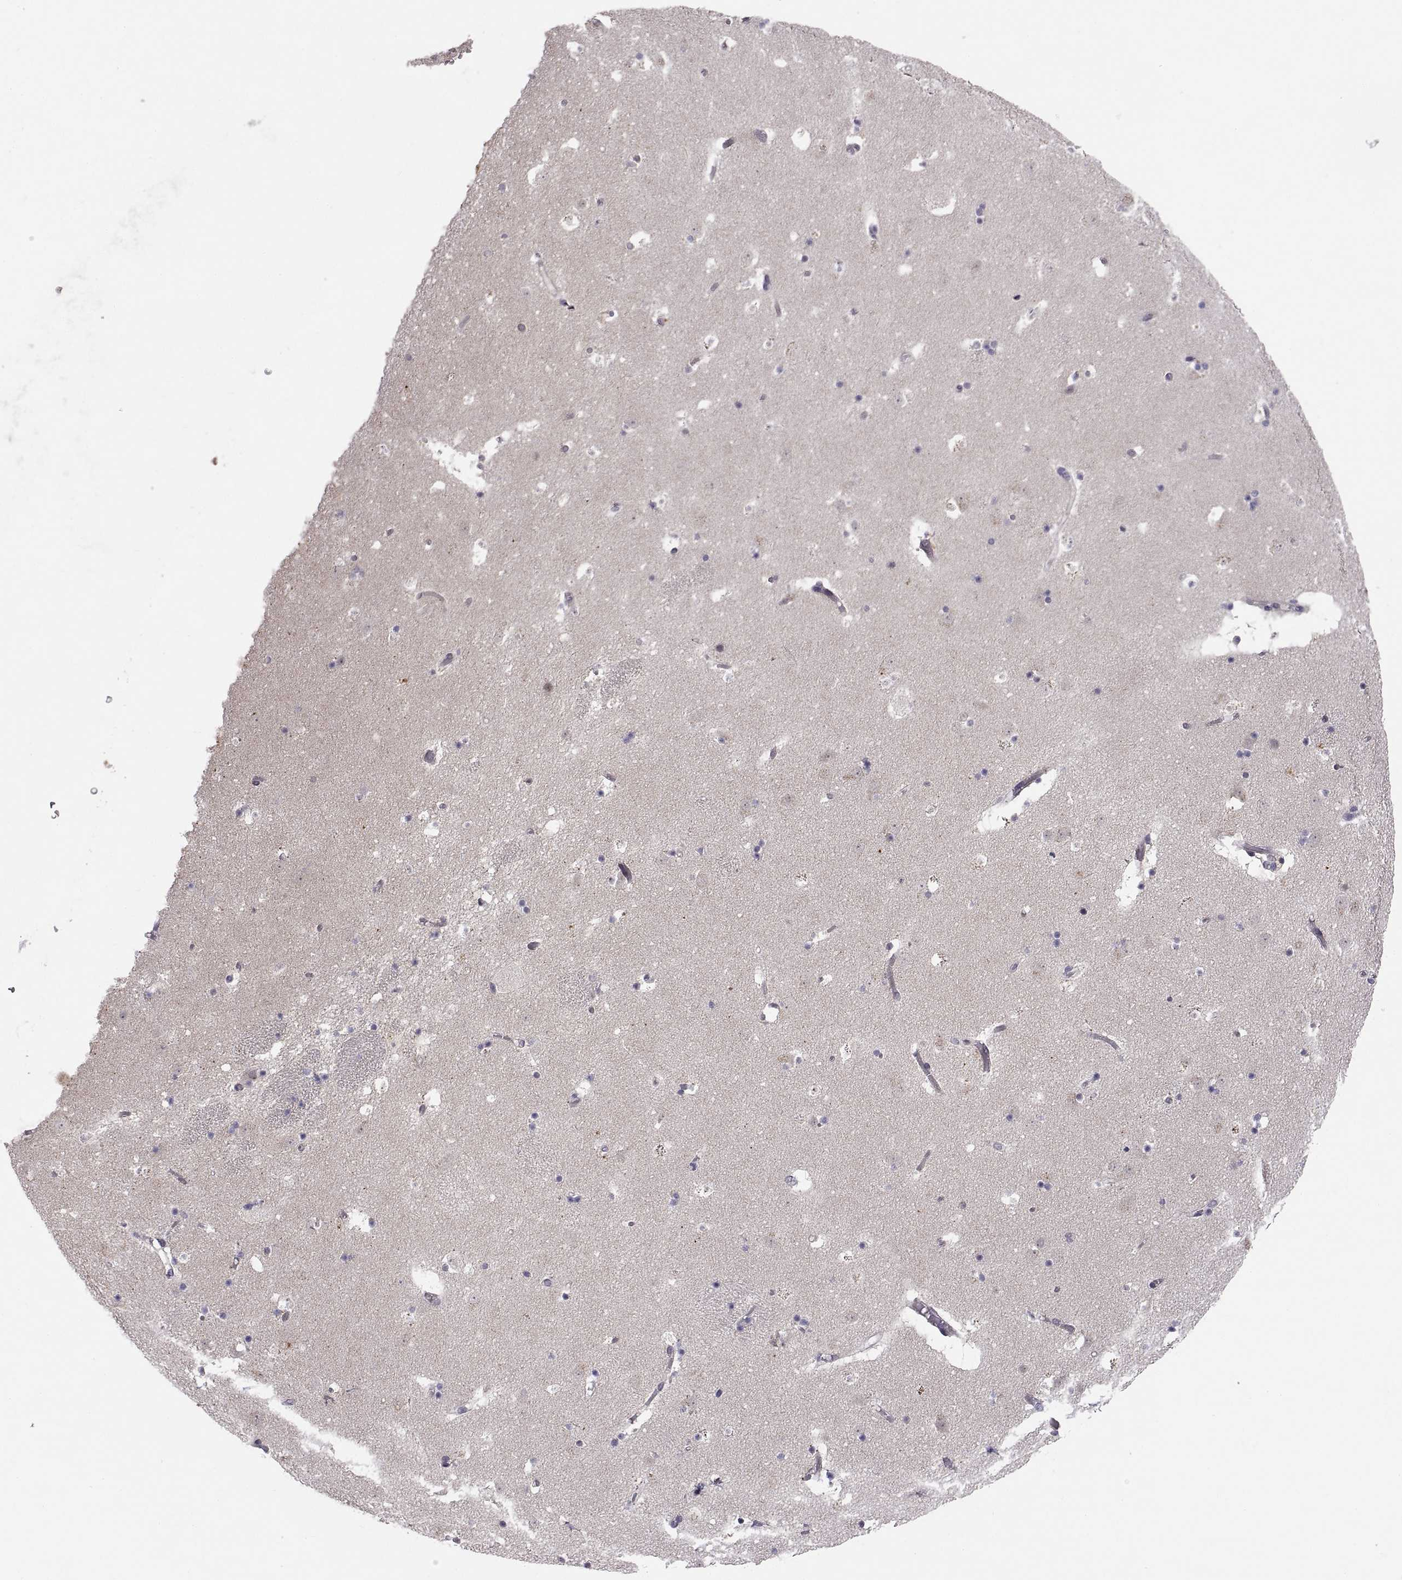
{"staining": {"intensity": "negative", "quantity": "none", "location": "none"}, "tissue": "caudate", "cell_type": "Glial cells", "image_type": "normal", "snomed": [{"axis": "morphology", "description": "Normal tissue, NOS"}, {"axis": "topography", "description": "Lateral ventricle wall"}], "caption": "A high-resolution image shows immunohistochemistry (IHC) staining of benign caudate, which exhibits no significant positivity in glial cells.", "gene": "CHFR", "patient": {"sex": "female", "age": 42}}